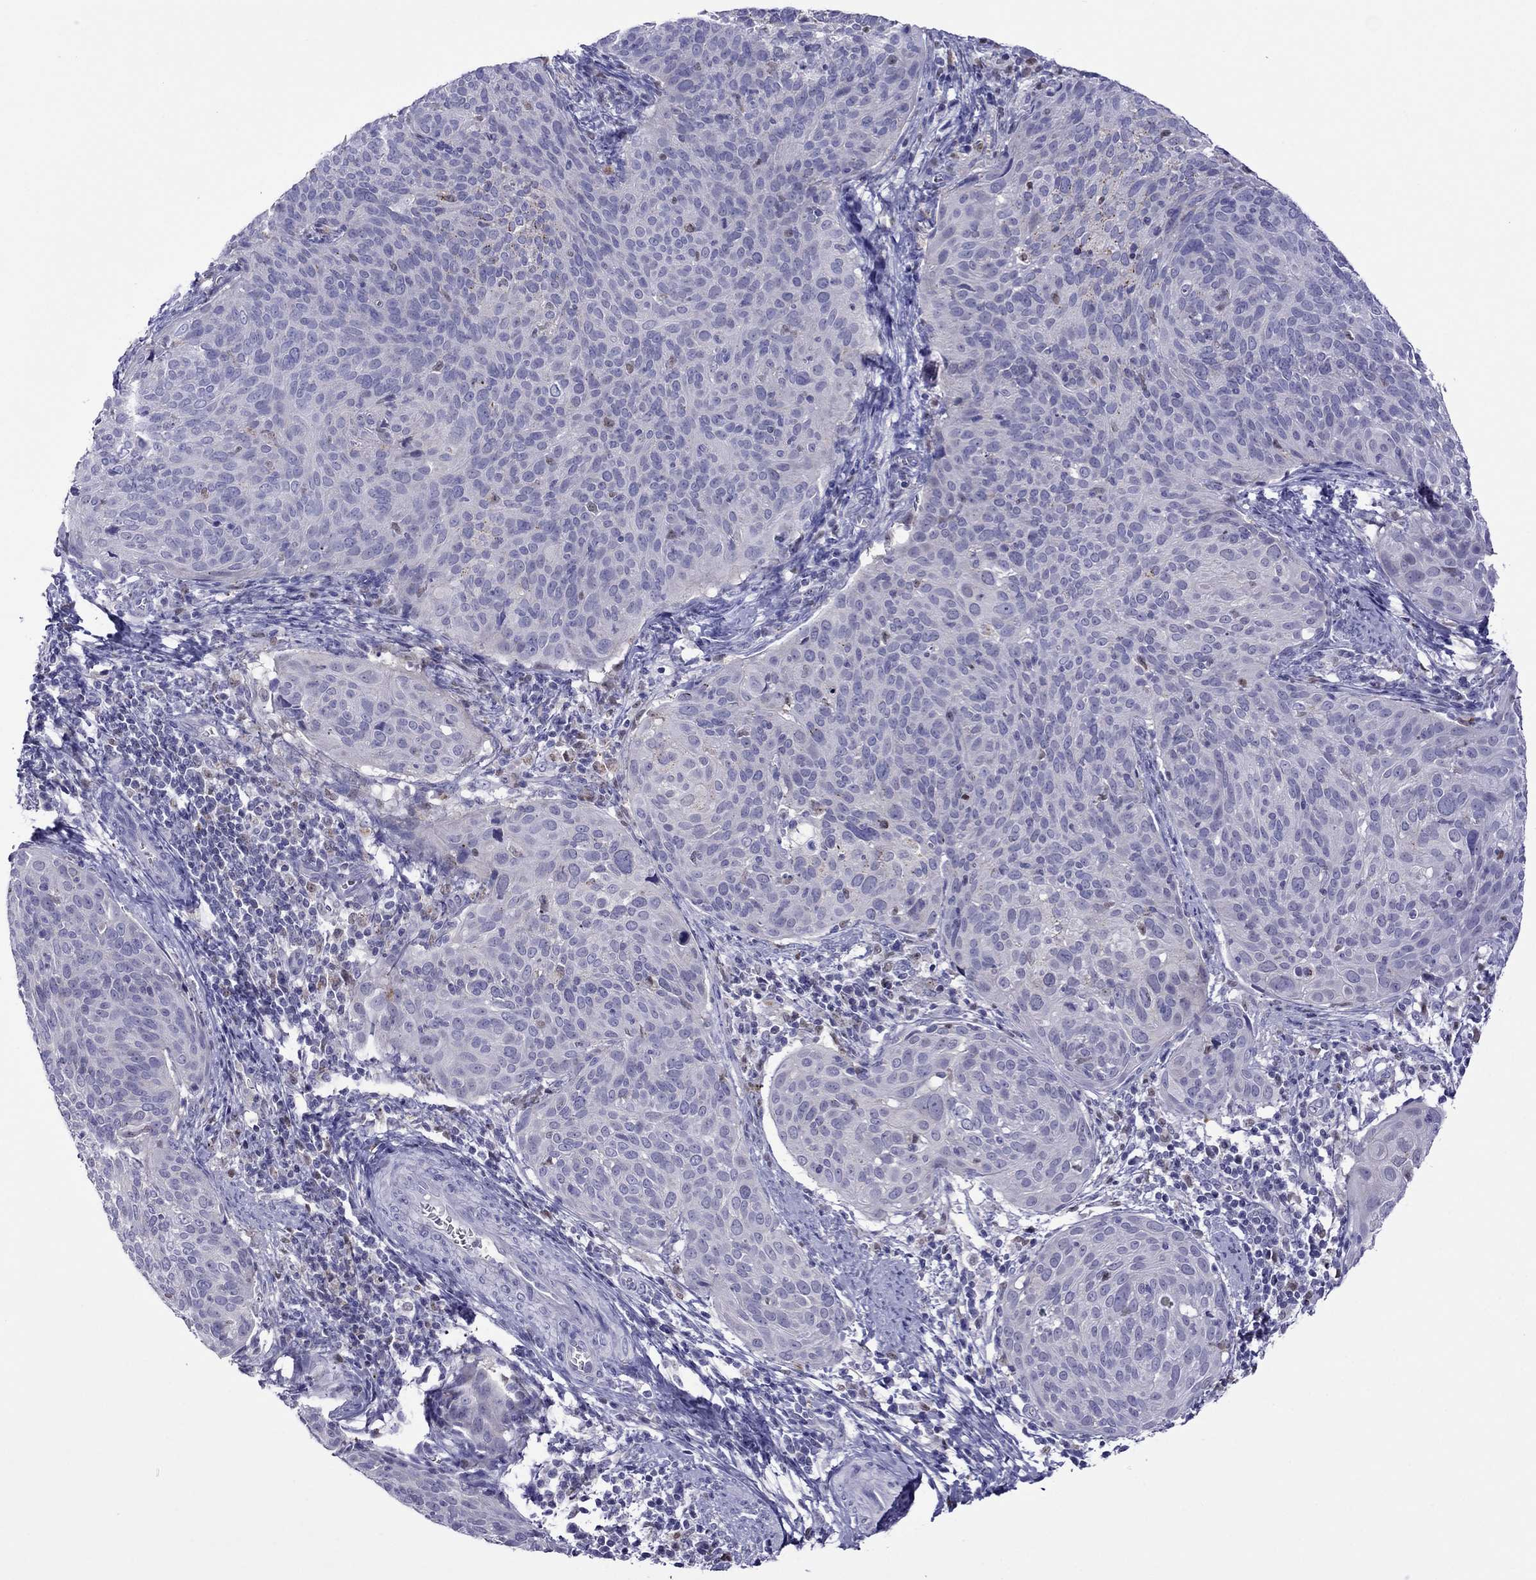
{"staining": {"intensity": "moderate", "quantity": "<25%", "location": "cytoplasmic/membranous"}, "tissue": "cervical cancer", "cell_type": "Tumor cells", "image_type": "cancer", "snomed": [{"axis": "morphology", "description": "Squamous cell carcinoma, NOS"}, {"axis": "topography", "description": "Cervix"}], "caption": "This image reveals IHC staining of human cervical cancer, with low moderate cytoplasmic/membranous staining in approximately <25% of tumor cells.", "gene": "MPZ", "patient": {"sex": "female", "age": 39}}